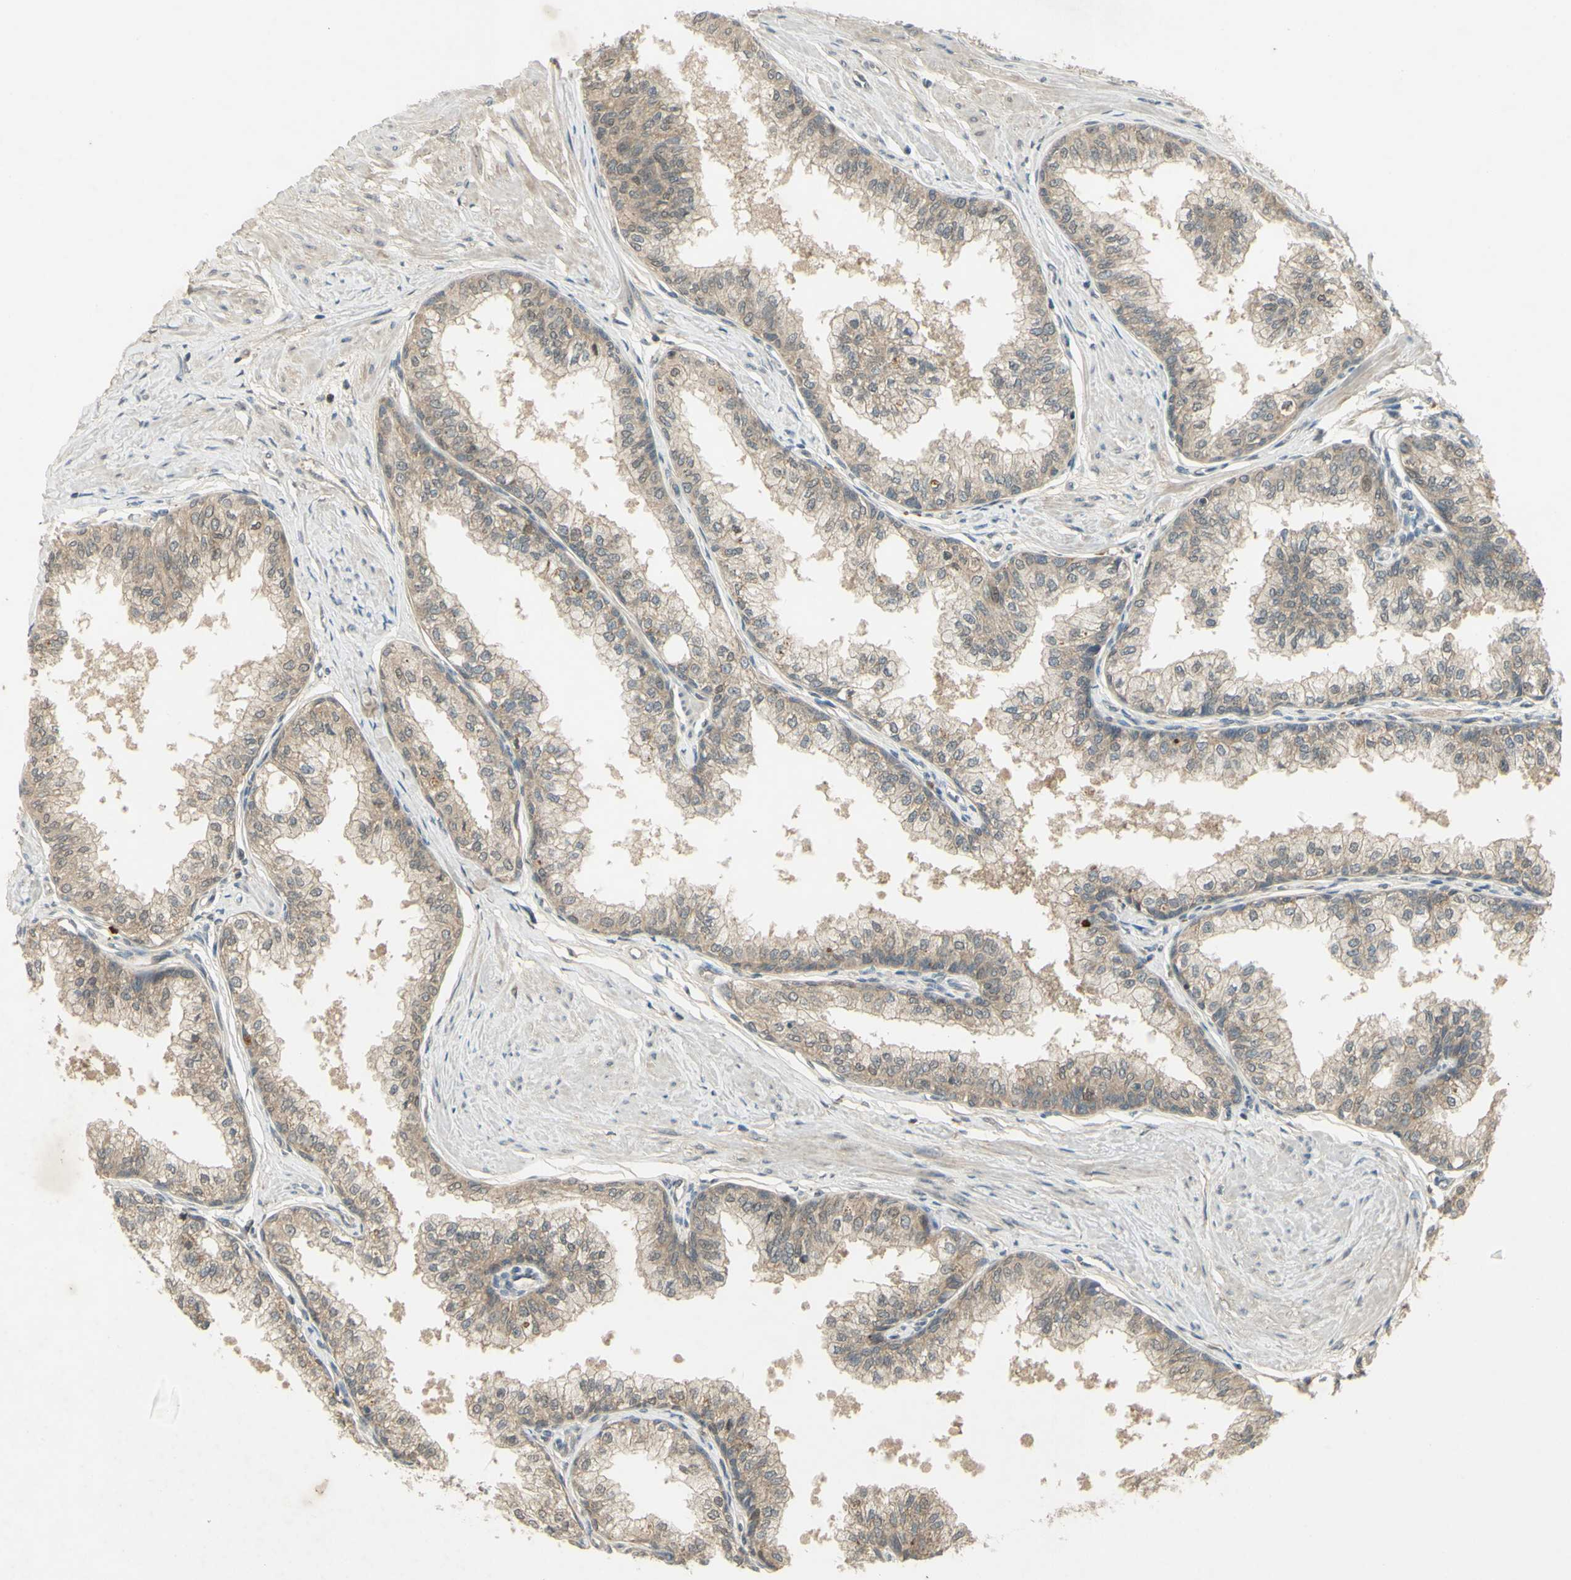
{"staining": {"intensity": "weak", "quantity": "25%-75%", "location": "cytoplasmic/membranous"}, "tissue": "prostate", "cell_type": "Glandular cells", "image_type": "normal", "snomed": [{"axis": "morphology", "description": "Normal tissue, NOS"}, {"axis": "topography", "description": "Prostate"}, {"axis": "topography", "description": "Seminal veicle"}], "caption": "Protein staining of unremarkable prostate demonstrates weak cytoplasmic/membranous staining in about 25%-75% of glandular cells.", "gene": "RAD18", "patient": {"sex": "male", "age": 60}}